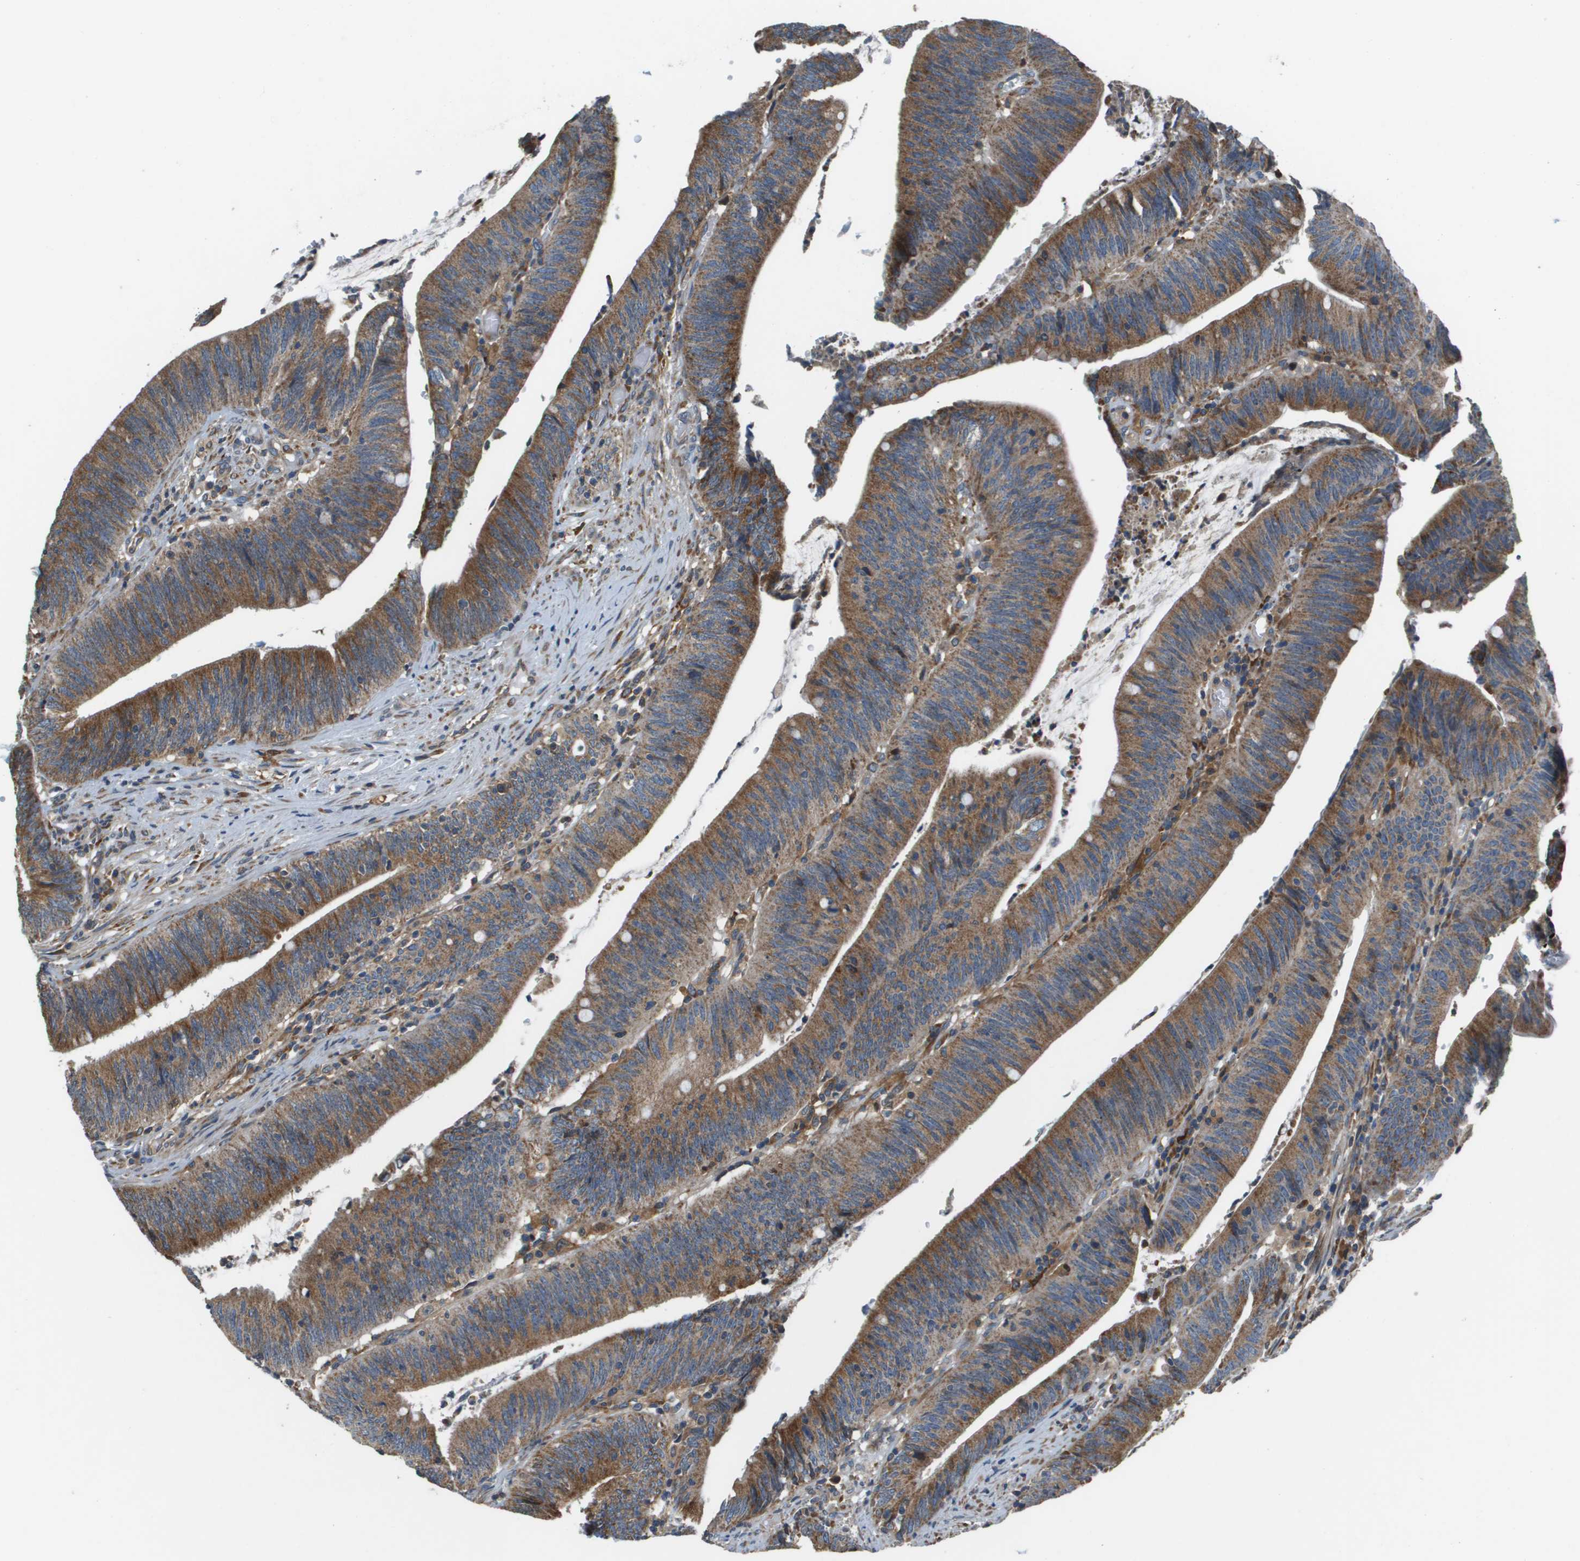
{"staining": {"intensity": "moderate", "quantity": ">75%", "location": "cytoplasmic/membranous"}, "tissue": "colorectal cancer", "cell_type": "Tumor cells", "image_type": "cancer", "snomed": [{"axis": "morphology", "description": "Normal tissue, NOS"}, {"axis": "morphology", "description": "Adenocarcinoma, NOS"}, {"axis": "topography", "description": "Rectum"}], "caption": "The immunohistochemical stain highlights moderate cytoplasmic/membranous staining in tumor cells of colorectal cancer (adenocarcinoma) tissue.", "gene": "SAMSN1", "patient": {"sex": "female", "age": 66}}